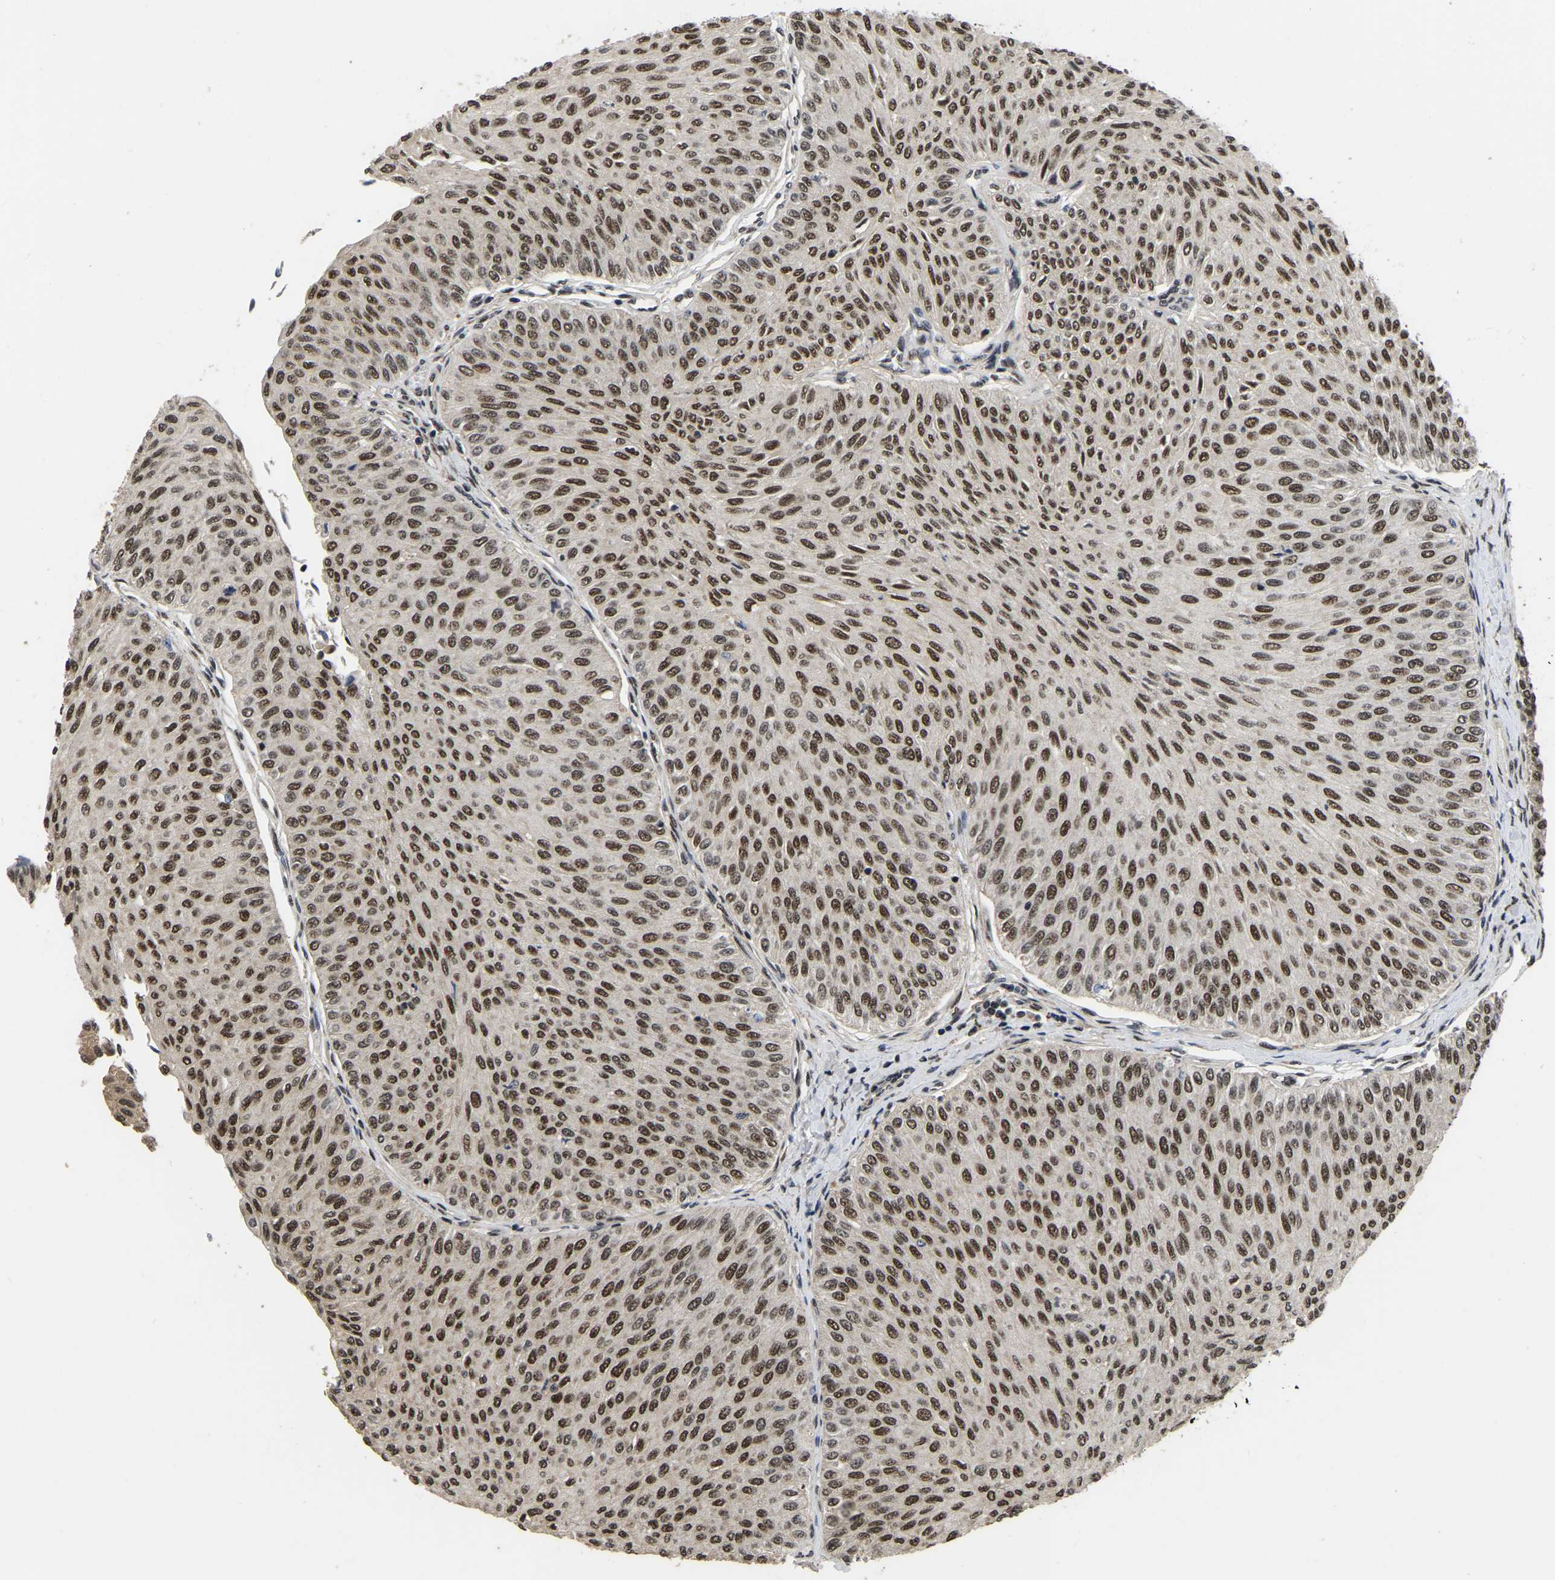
{"staining": {"intensity": "moderate", "quantity": ">75%", "location": "nuclear"}, "tissue": "urothelial cancer", "cell_type": "Tumor cells", "image_type": "cancer", "snomed": [{"axis": "morphology", "description": "Urothelial carcinoma, Low grade"}, {"axis": "topography", "description": "Urinary bladder"}], "caption": "Protein expression analysis of low-grade urothelial carcinoma shows moderate nuclear positivity in approximately >75% of tumor cells. (DAB (3,3'-diaminobenzidine) IHC, brown staining for protein, blue staining for nuclei).", "gene": "CIAO1", "patient": {"sex": "male", "age": 78}}